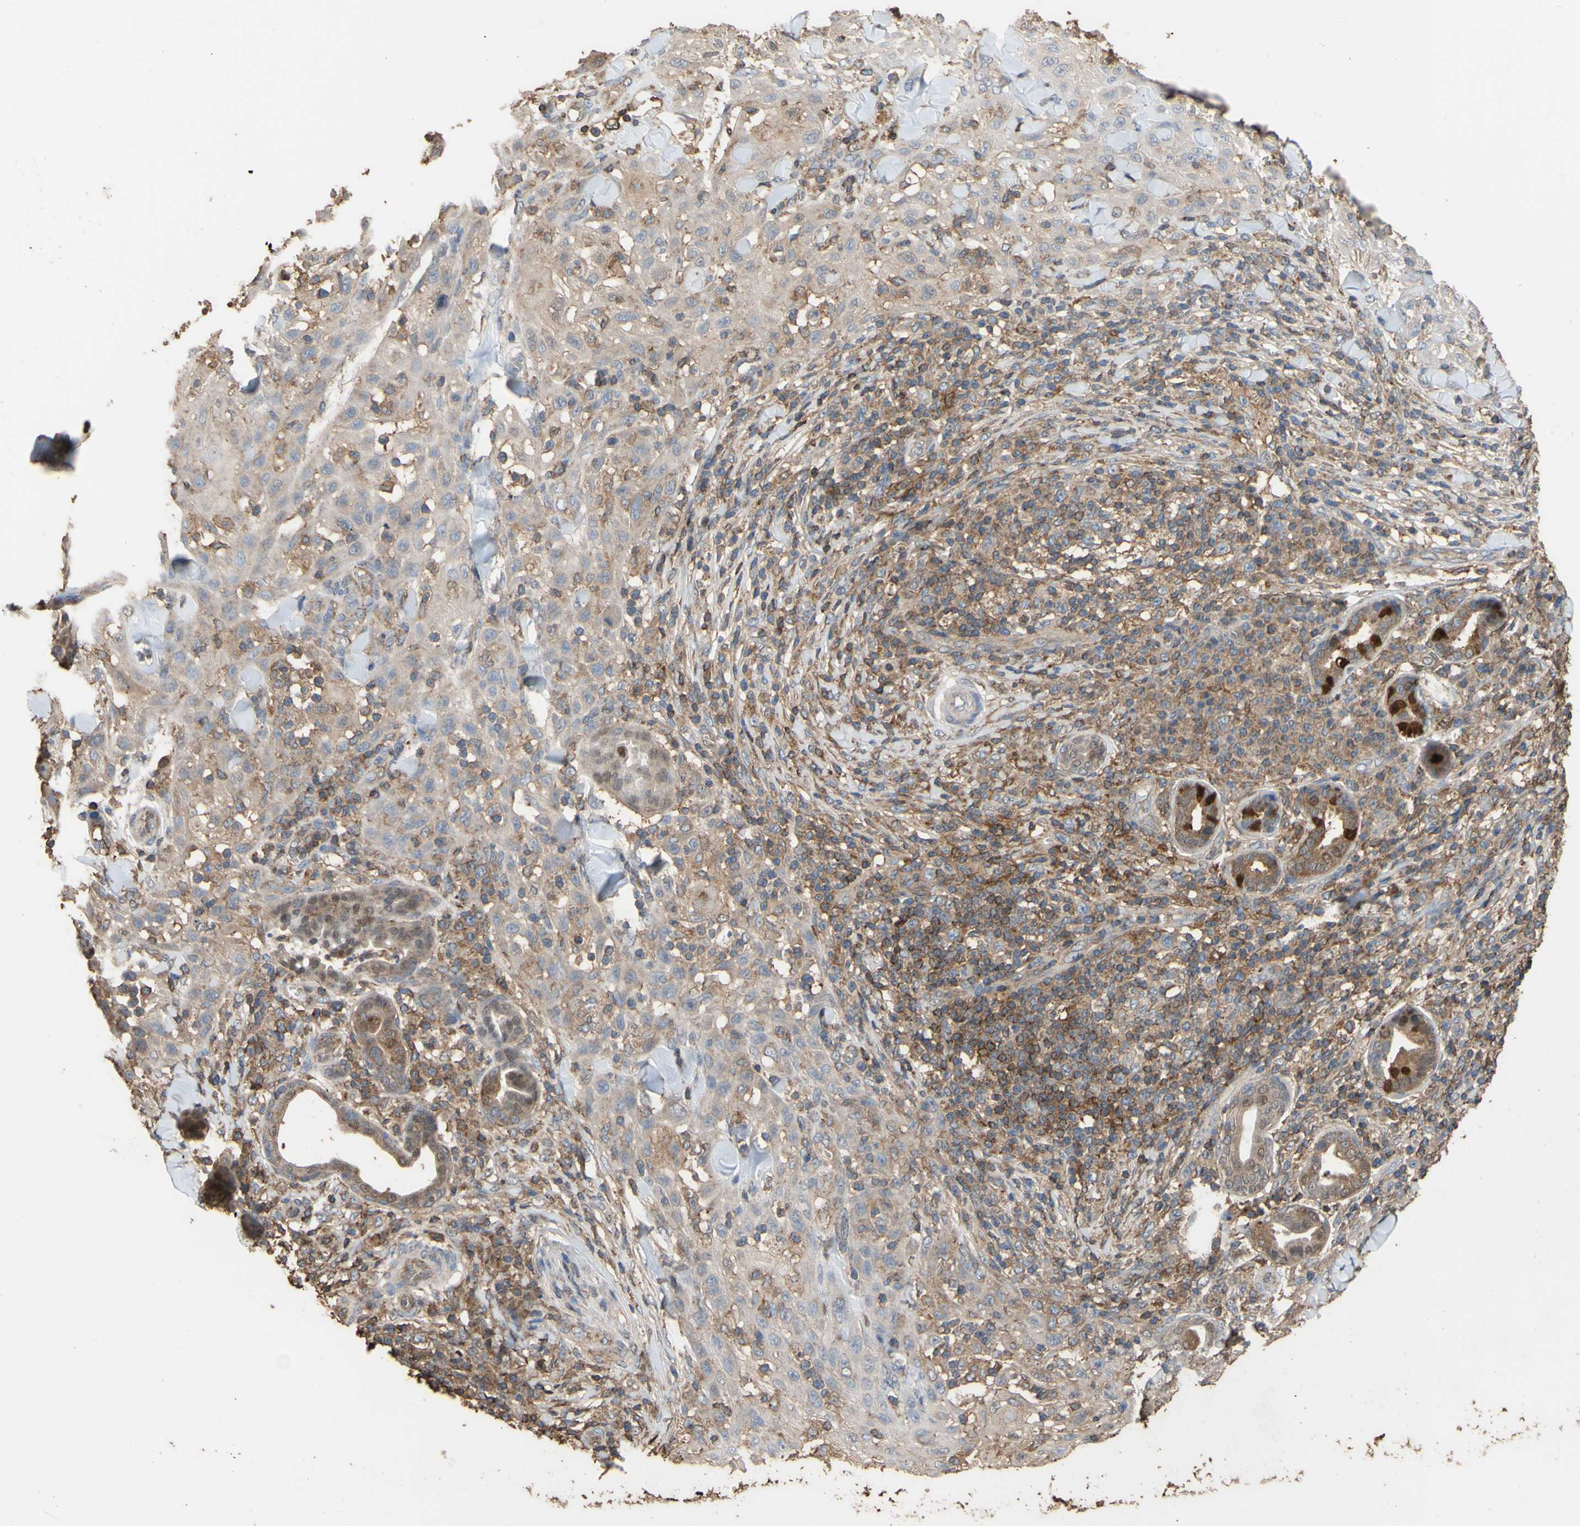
{"staining": {"intensity": "weak", "quantity": ">75%", "location": "cytoplasmic/membranous"}, "tissue": "skin cancer", "cell_type": "Tumor cells", "image_type": "cancer", "snomed": [{"axis": "morphology", "description": "Squamous cell carcinoma, NOS"}, {"axis": "topography", "description": "Skin"}], "caption": "Protein positivity by immunohistochemistry (IHC) demonstrates weak cytoplasmic/membranous expression in approximately >75% of tumor cells in skin cancer. The staining is performed using DAB (3,3'-diaminobenzidine) brown chromogen to label protein expression. The nuclei are counter-stained blue using hematoxylin.", "gene": "ALDH9A1", "patient": {"sex": "male", "age": 24}}